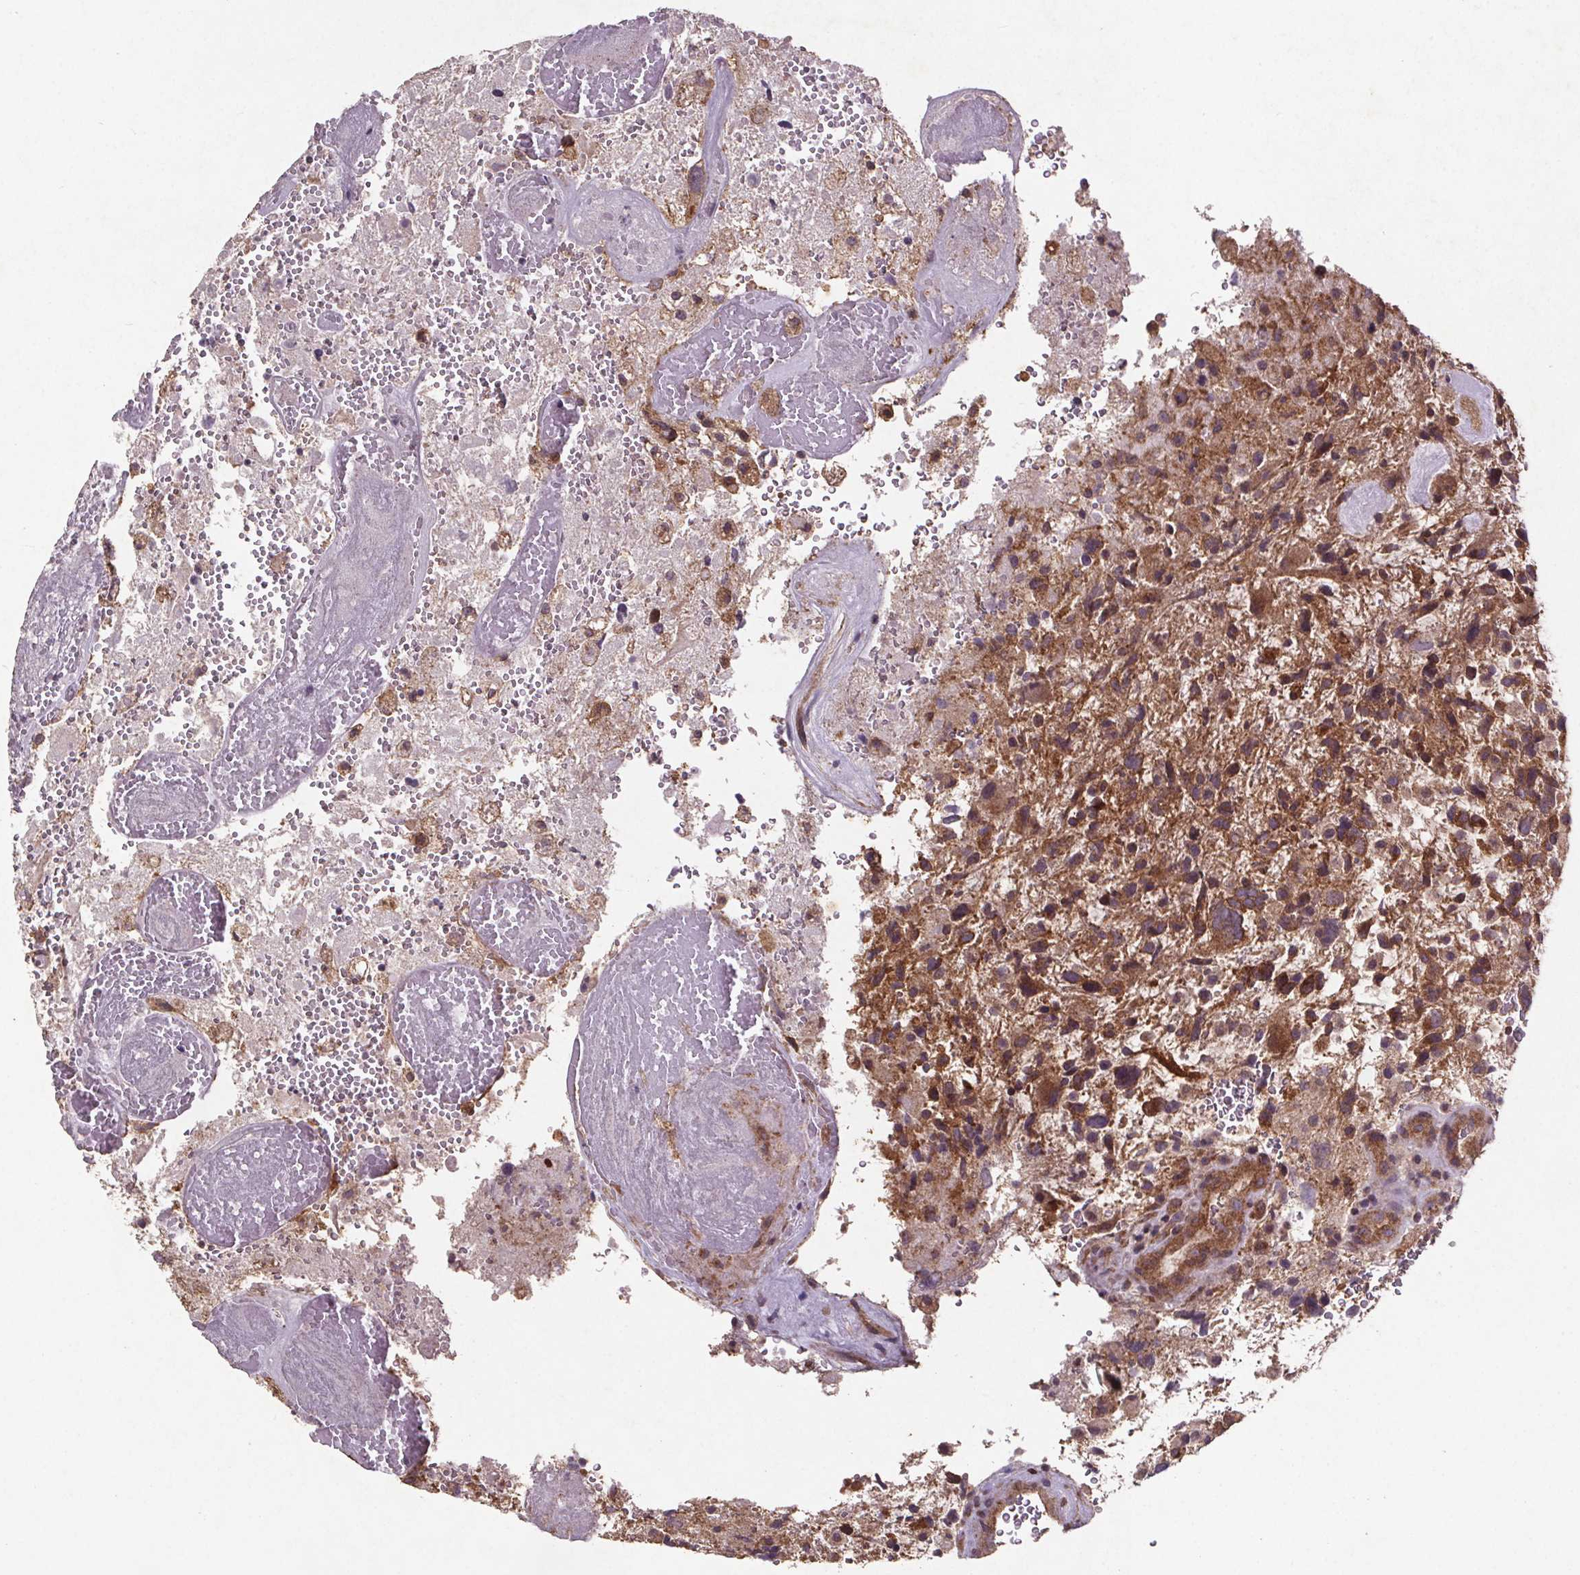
{"staining": {"intensity": "moderate", "quantity": "25%-75%", "location": "cytoplasmic/membranous"}, "tissue": "glioma", "cell_type": "Tumor cells", "image_type": "cancer", "snomed": [{"axis": "morphology", "description": "Glioma, malignant, High grade"}, {"axis": "topography", "description": "Brain"}], "caption": "Immunohistochemistry (DAB) staining of glioma demonstrates moderate cytoplasmic/membranous protein staining in about 25%-75% of tumor cells.", "gene": "STRN3", "patient": {"sex": "female", "age": 71}}